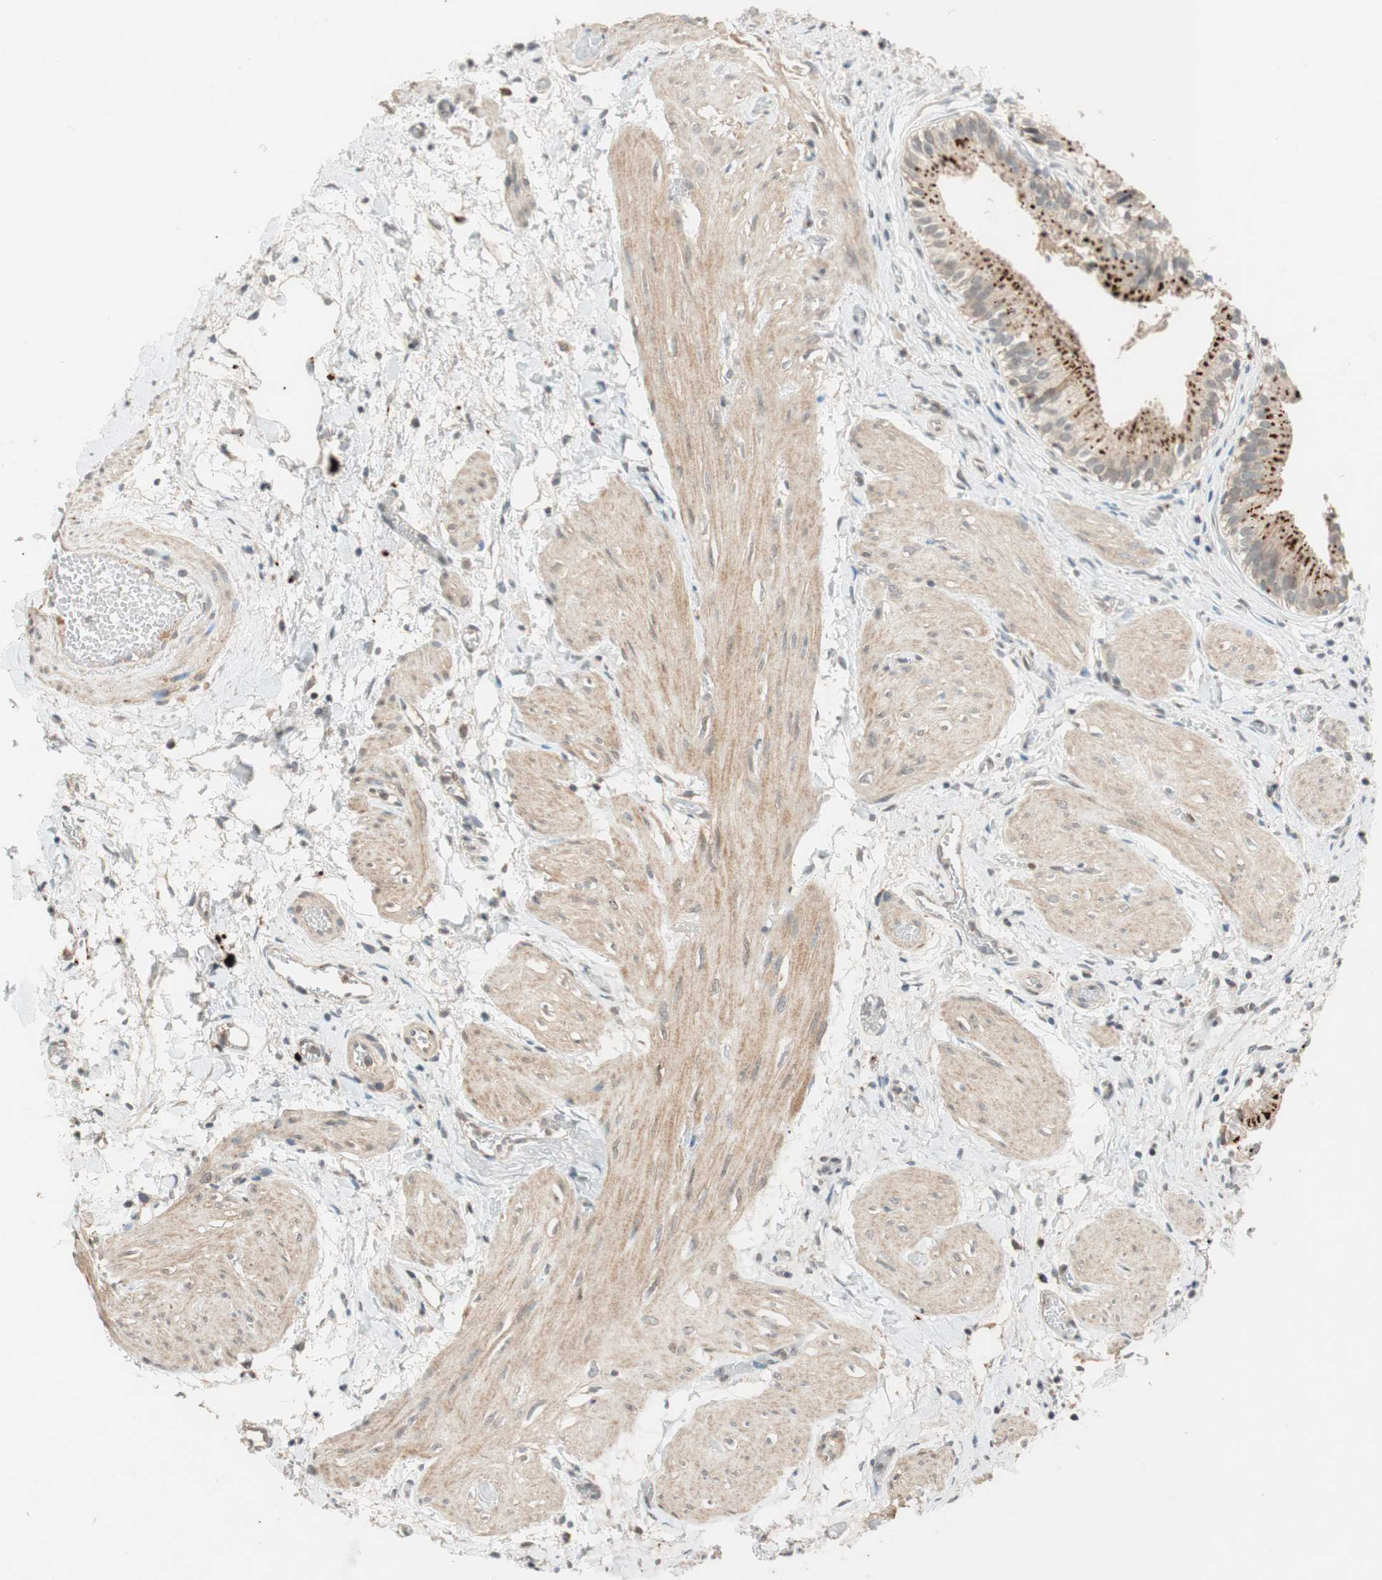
{"staining": {"intensity": "strong", "quantity": "25%-75%", "location": "cytoplasmic/membranous"}, "tissue": "gallbladder", "cell_type": "Glandular cells", "image_type": "normal", "snomed": [{"axis": "morphology", "description": "Normal tissue, NOS"}, {"axis": "topography", "description": "Gallbladder"}], "caption": "Gallbladder stained with DAB IHC shows high levels of strong cytoplasmic/membranous expression in about 25%-75% of glandular cells. The staining was performed using DAB (3,3'-diaminobenzidine), with brown indicating positive protein expression. Nuclei are stained blue with hematoxylin.", "gene": "GLB1", "patient": {"sex": "male", "age": 65}}